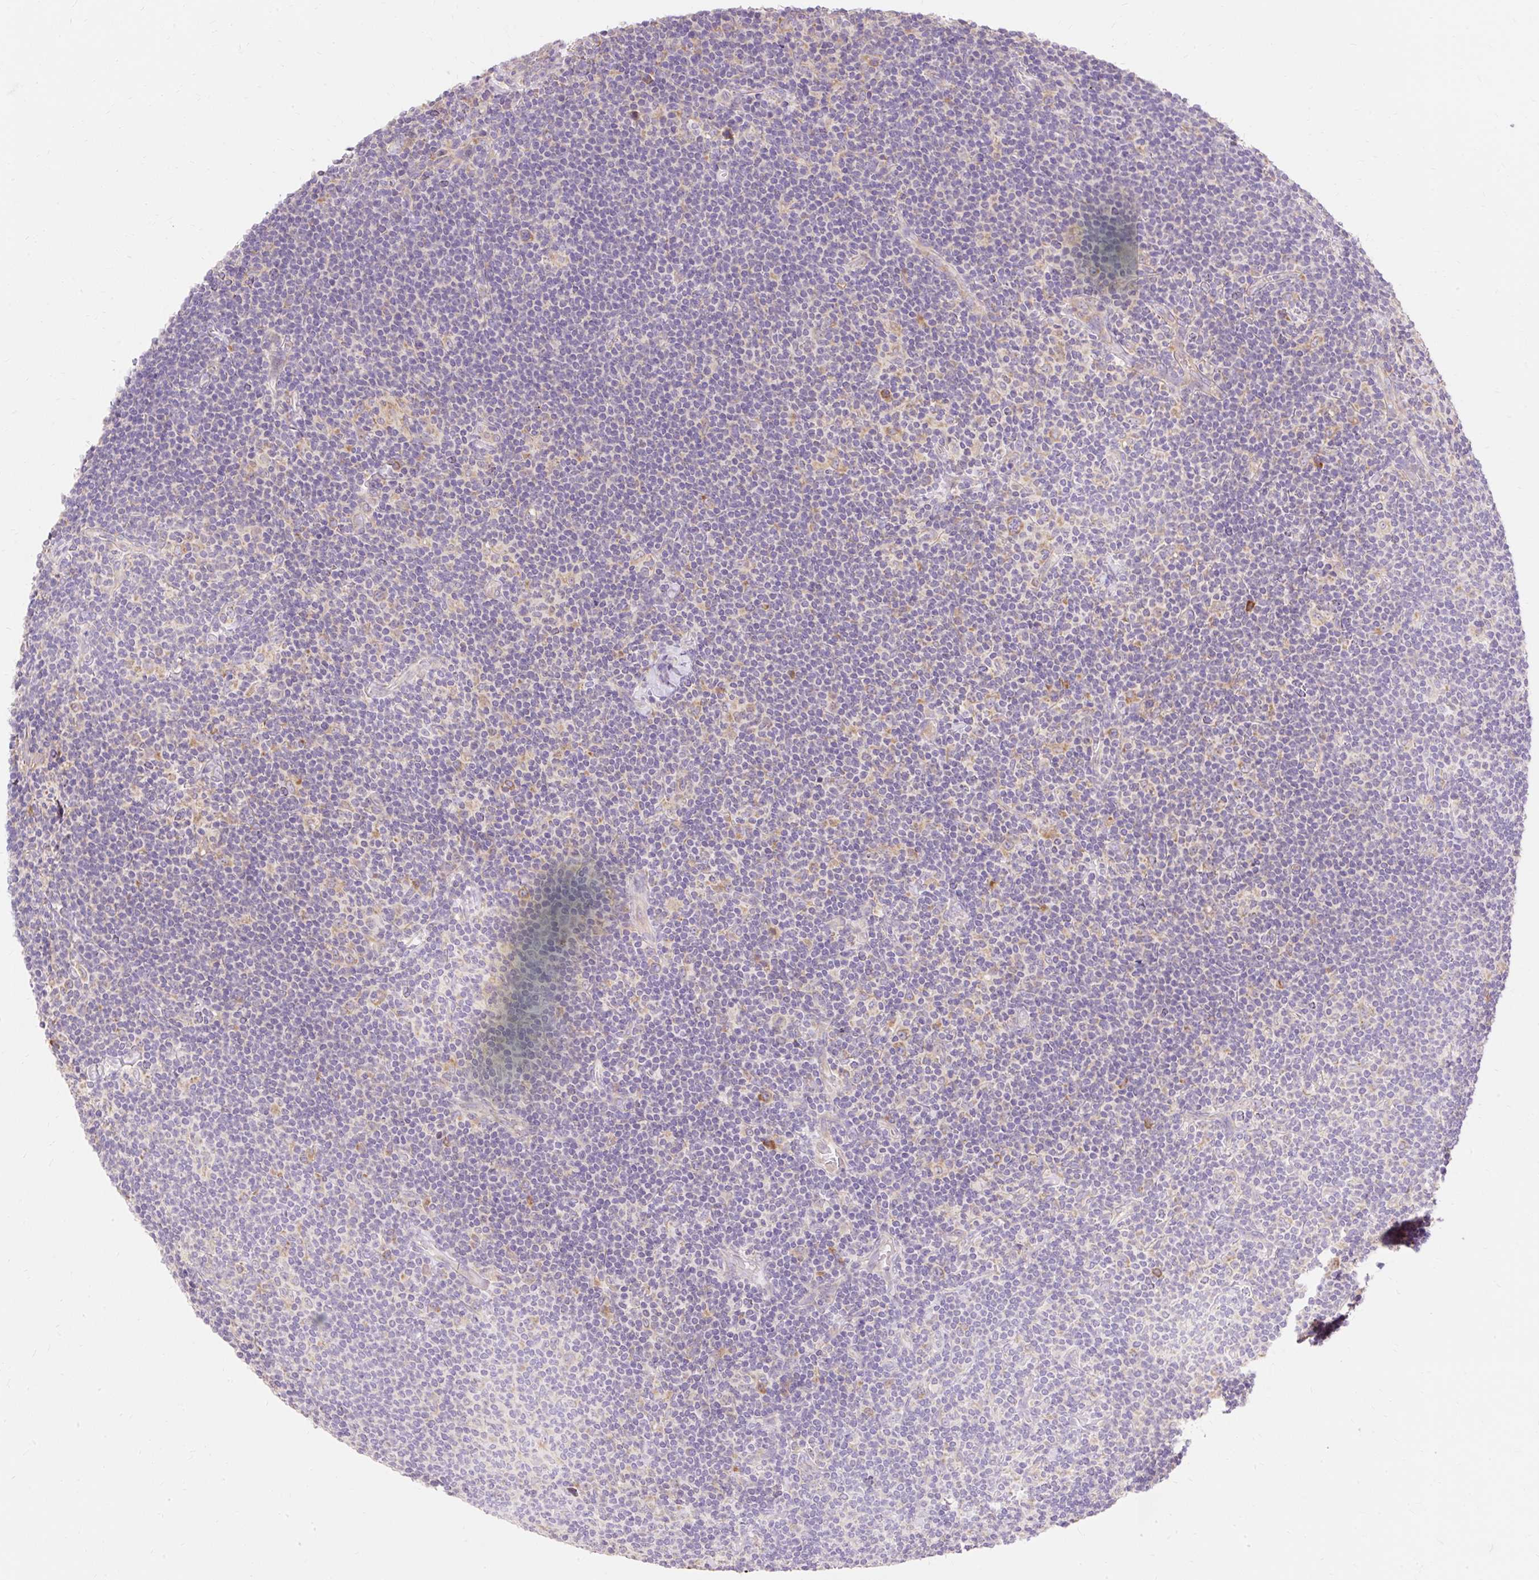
{"staining": {"intensity": "moderate", "quantity": "<25%", "location": "cytoplasmic/membranous"}, "tissue": "lymphoma", "cell_type": "Tumor cells", "image_type": "cancer", "snomed": [{"axis": "morphology", "description": "Hodgkin's disease, NOS"}, {"axis": "topography", "description": "Lymph node"}], "caption": "A brown stain highlights moderate cytoplasmic/membranous expression of a protein in lymphoma tumor cells. (Stains: DAB (3,3'-diaminobenzidine) in brown, nuclei in blue, Microscopy: brightfield microscopy at high magnification).", "gene": "SEC63", "patient": {"sex": "female", "age": 57}}